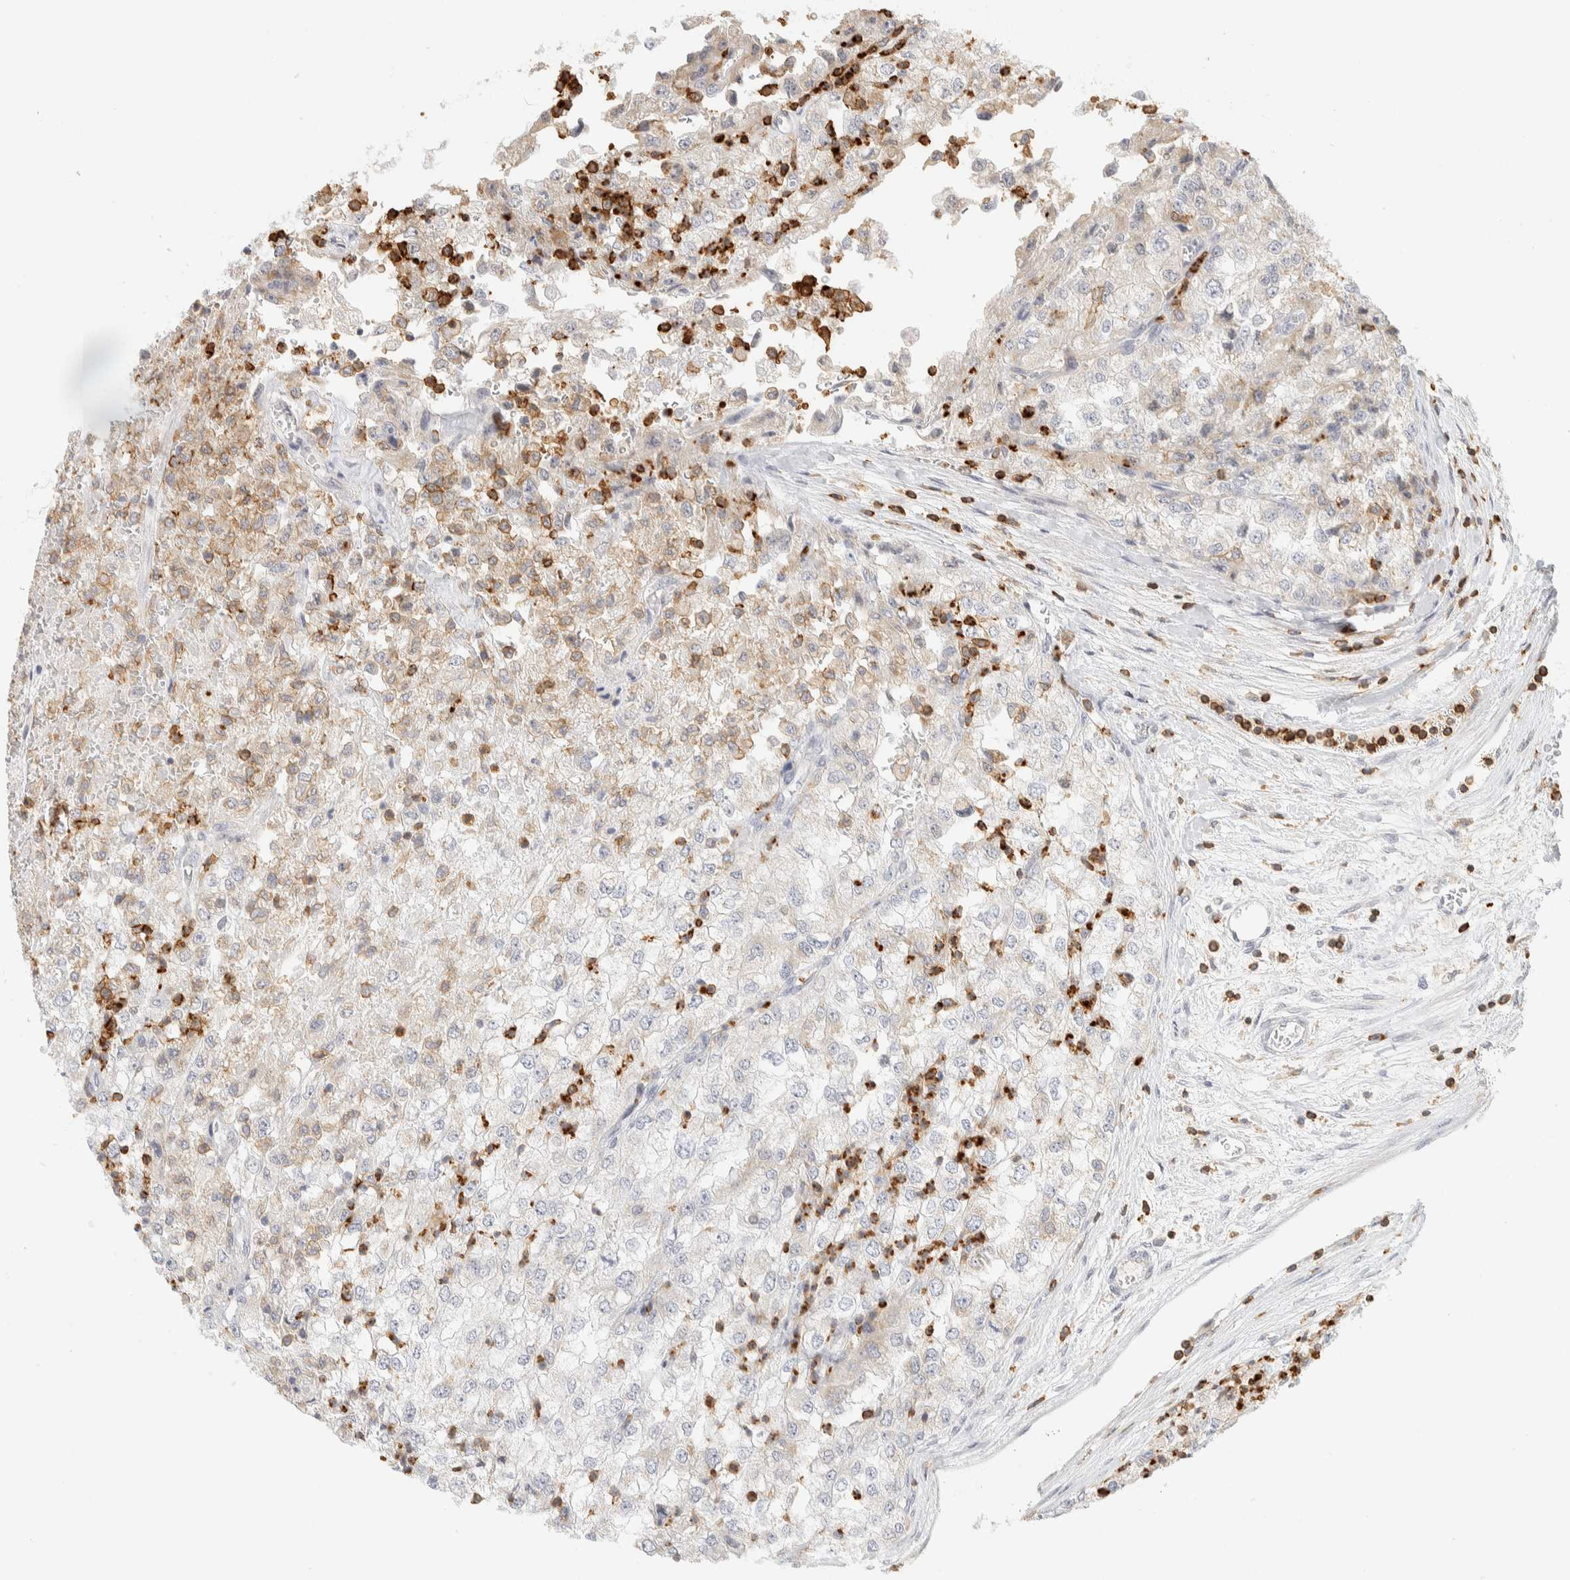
{"staining": {"intensity": "weak", "quantity": "<25%", "location": "cytoplasmic/membranous"}, "tissue": "renal cancer", "cell_type": "Tumor cells", "image_type": "cancer", "snomed": [{"axis": "morphology", "description": "Adenocarcinoma, NOS"}, {"axis": "topography", "description": "Kidney"}], "caption": "Human renal cancer stained for a protein using IHC exhibits no positivity in tumor cells.", "gene": "RUNDC1", "patient": {"sex": "female", "age": 54}}